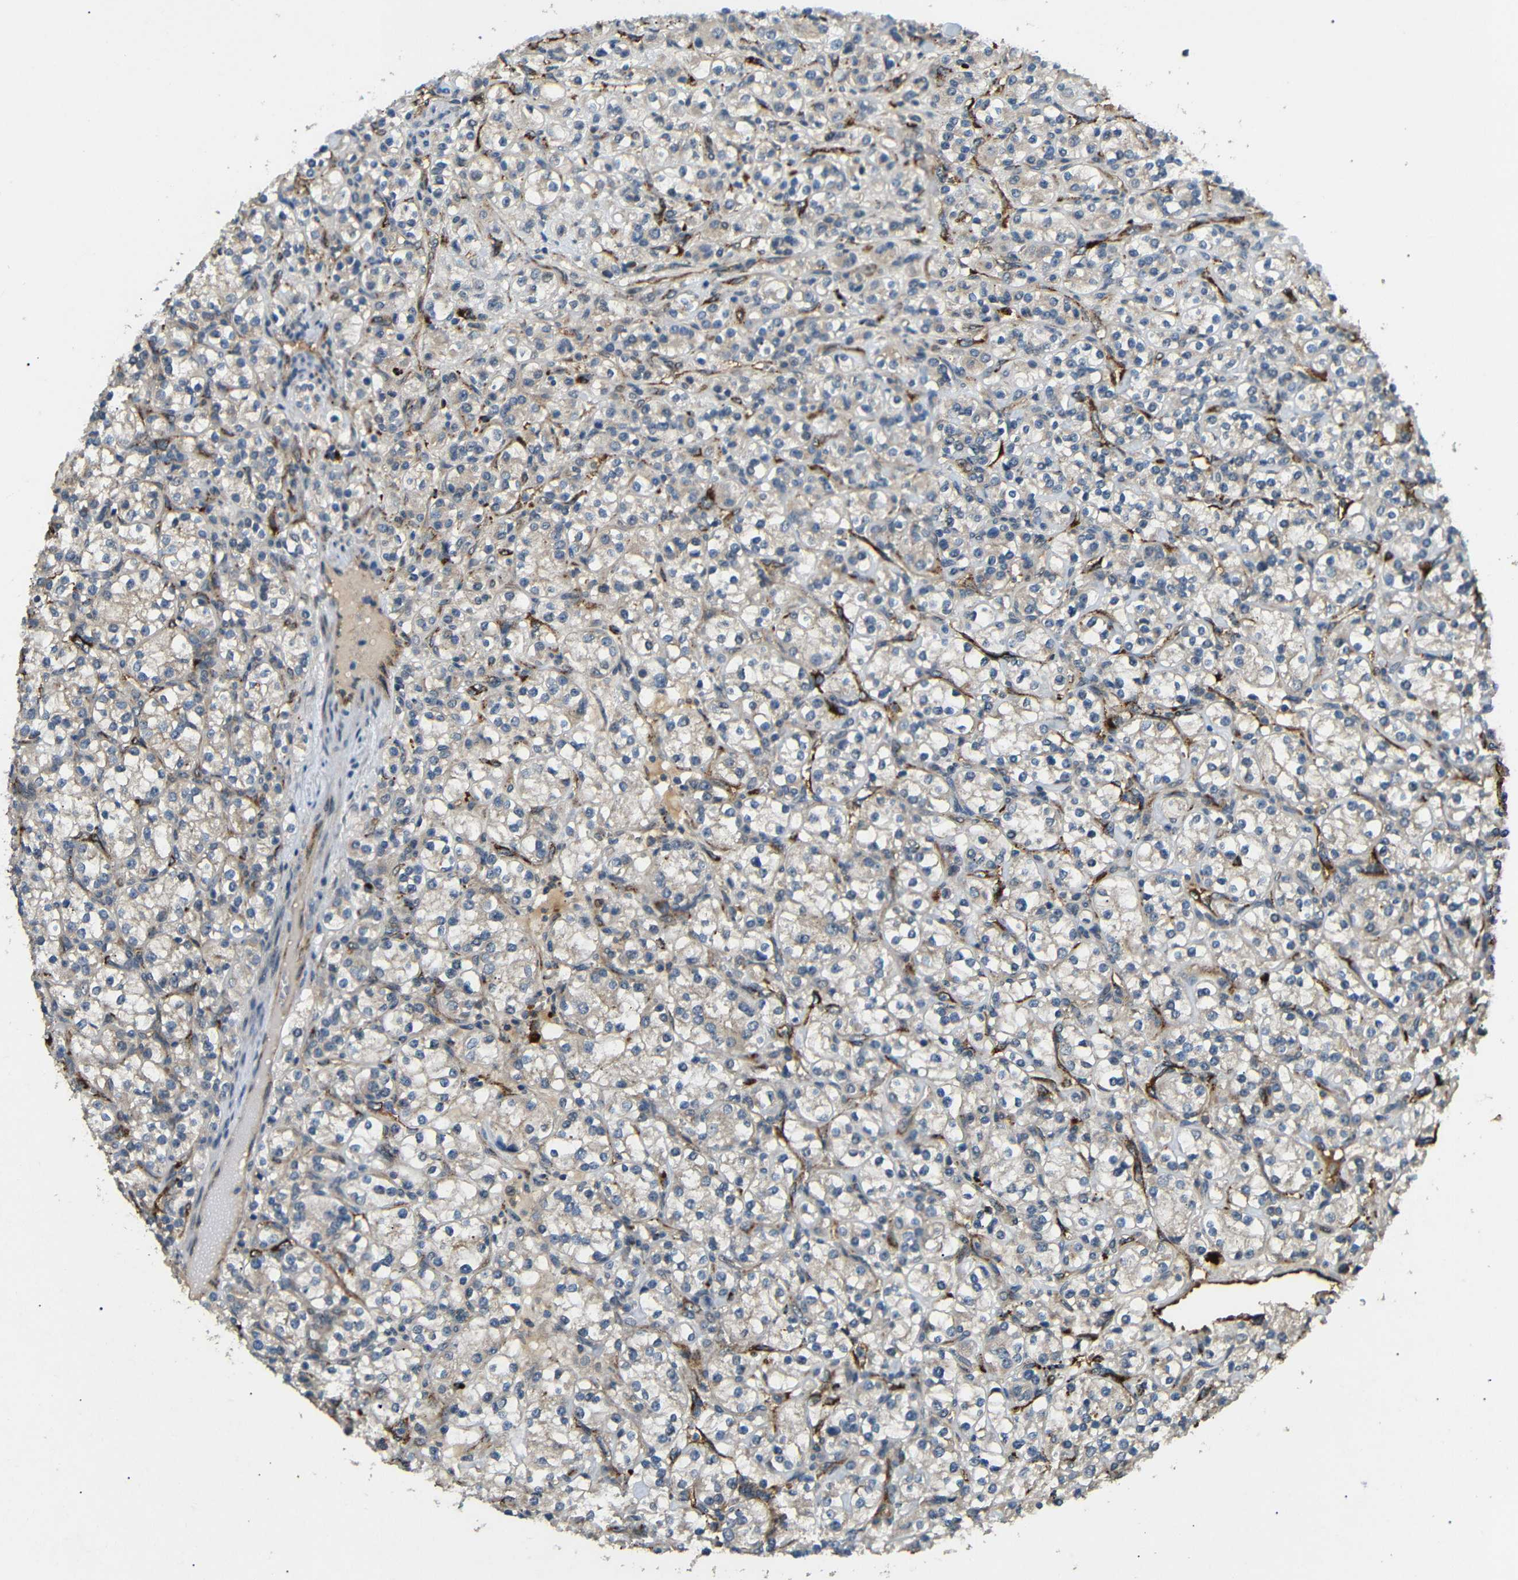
{"staining": {"intensity": "weak", "quantity": ">75%", "location": "cytoplasmic/membranous"}, "tissue": "renal cancer", "cell_type": "Tumor cells", "image_type": "cancer", "snomed": [{"axis": "morphology", "description": "Adenocarcinoma, NOS"}, {"axis": "topography", "description": "Kidney"}], "caption": "Protein staining shows weak cytoplasmic/membranous positivity in about >75% of tumor cells in adenocarcinoma (renal).", "gene": "ATP7A", "patient": {"sex": "male", "age": 77}}